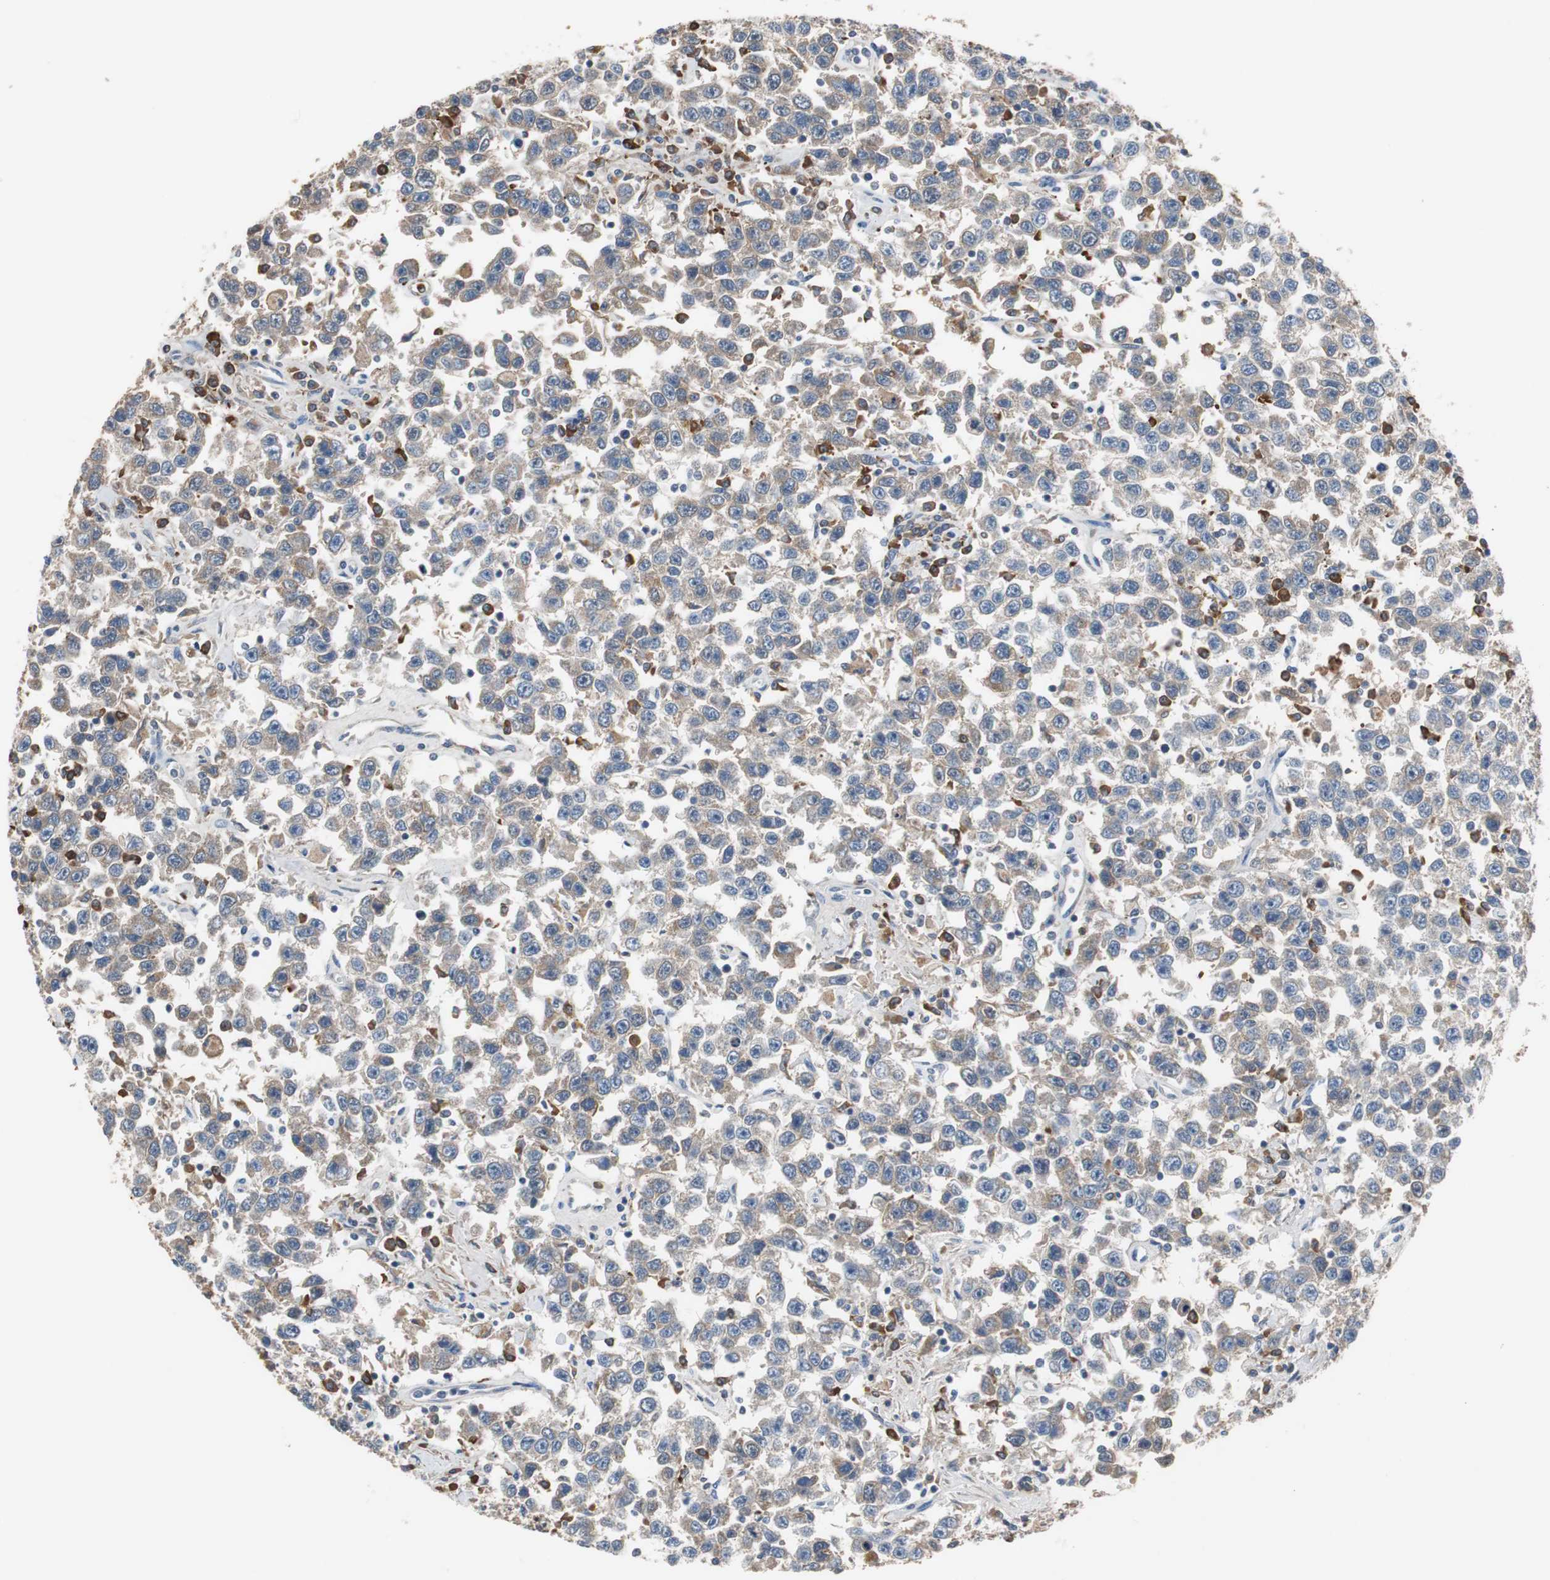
{"staining": {"intensity": "weak", "quantity": ">75%", "location": "cytoplasmic/membranous"}, "tissue": "testis cancer", "cell_type": "Tumor cells", "image_type": "cancer", "snomed": [{"axis": "morphology", "description": "Seminoma, NOS"}, {"axis": "topography", "description": "Testis"}], "caption": "Immunohistochemical staining of testis seminoma exhibits low levels of weak cytoplasmic/membranous protein staining in approximately >75% of tumor cells. (DAB (3,3'-diaminobenzidine) = brown stain, brightfield microscopy at high magnification).", "gene": "SORT1", "patient": {"sex": "male", "age": 41}}